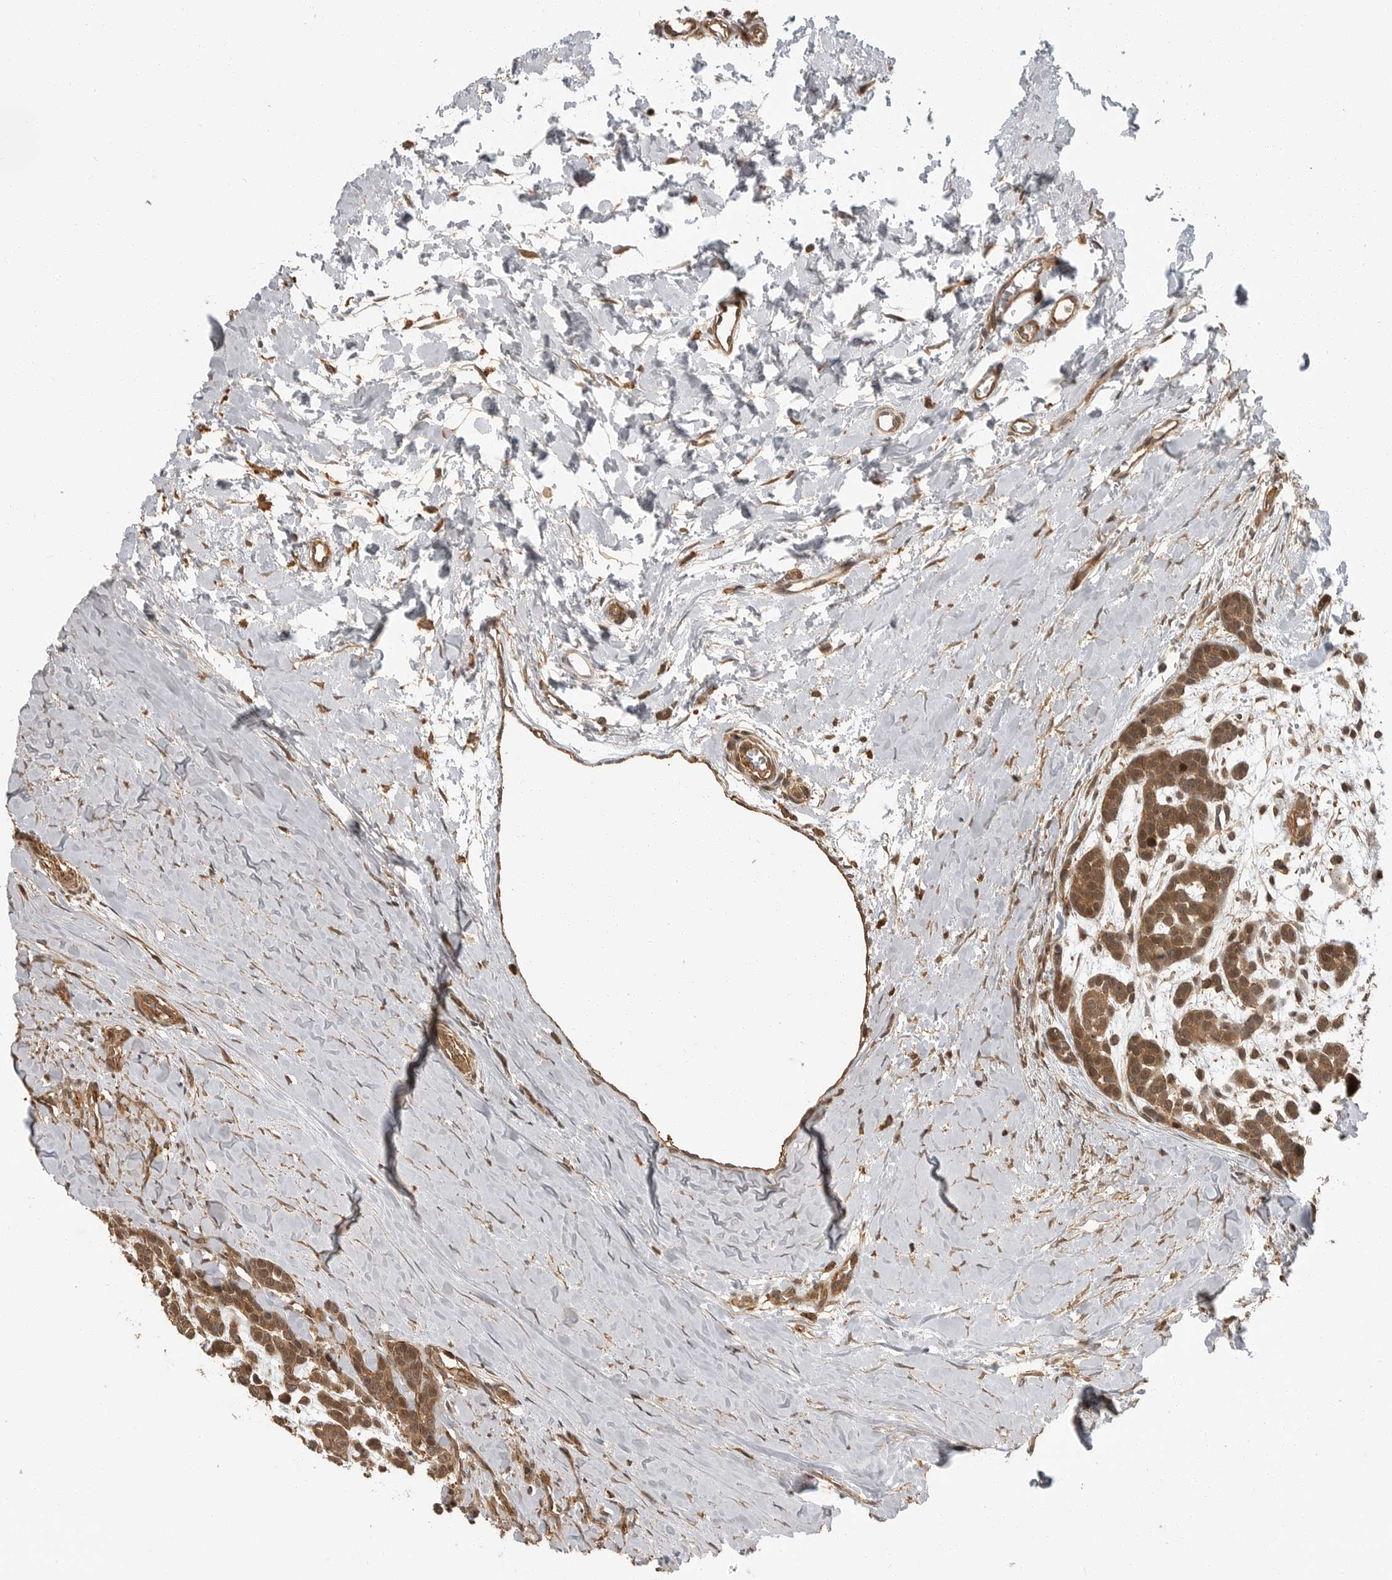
{"staining": {"intensity": "moderate", "quantity": ">75%", "location": "cytoplasmic/membranous,nuclear"}, "tissue": "head and neck cancer", "cell_type": "Tumor cells", "image_type": "cancer", "snomed": [{"axis": "morphology", "description": "Adenocarcinoma, NOS"}, {"axis": "morphology", "description": "Adenoma, NOS"}, {"axis": "topography", "description": "Head-Neck"}], "caption": "This is an image of immunohistochemistry staining of head and neck cancer (adenocarcinoma), which shows moderate staining in the cytoplasmic/membranous and nuclear of tumor cells.", "gene": "ERN1", "patient": {"sex": "female", "age": 55}}